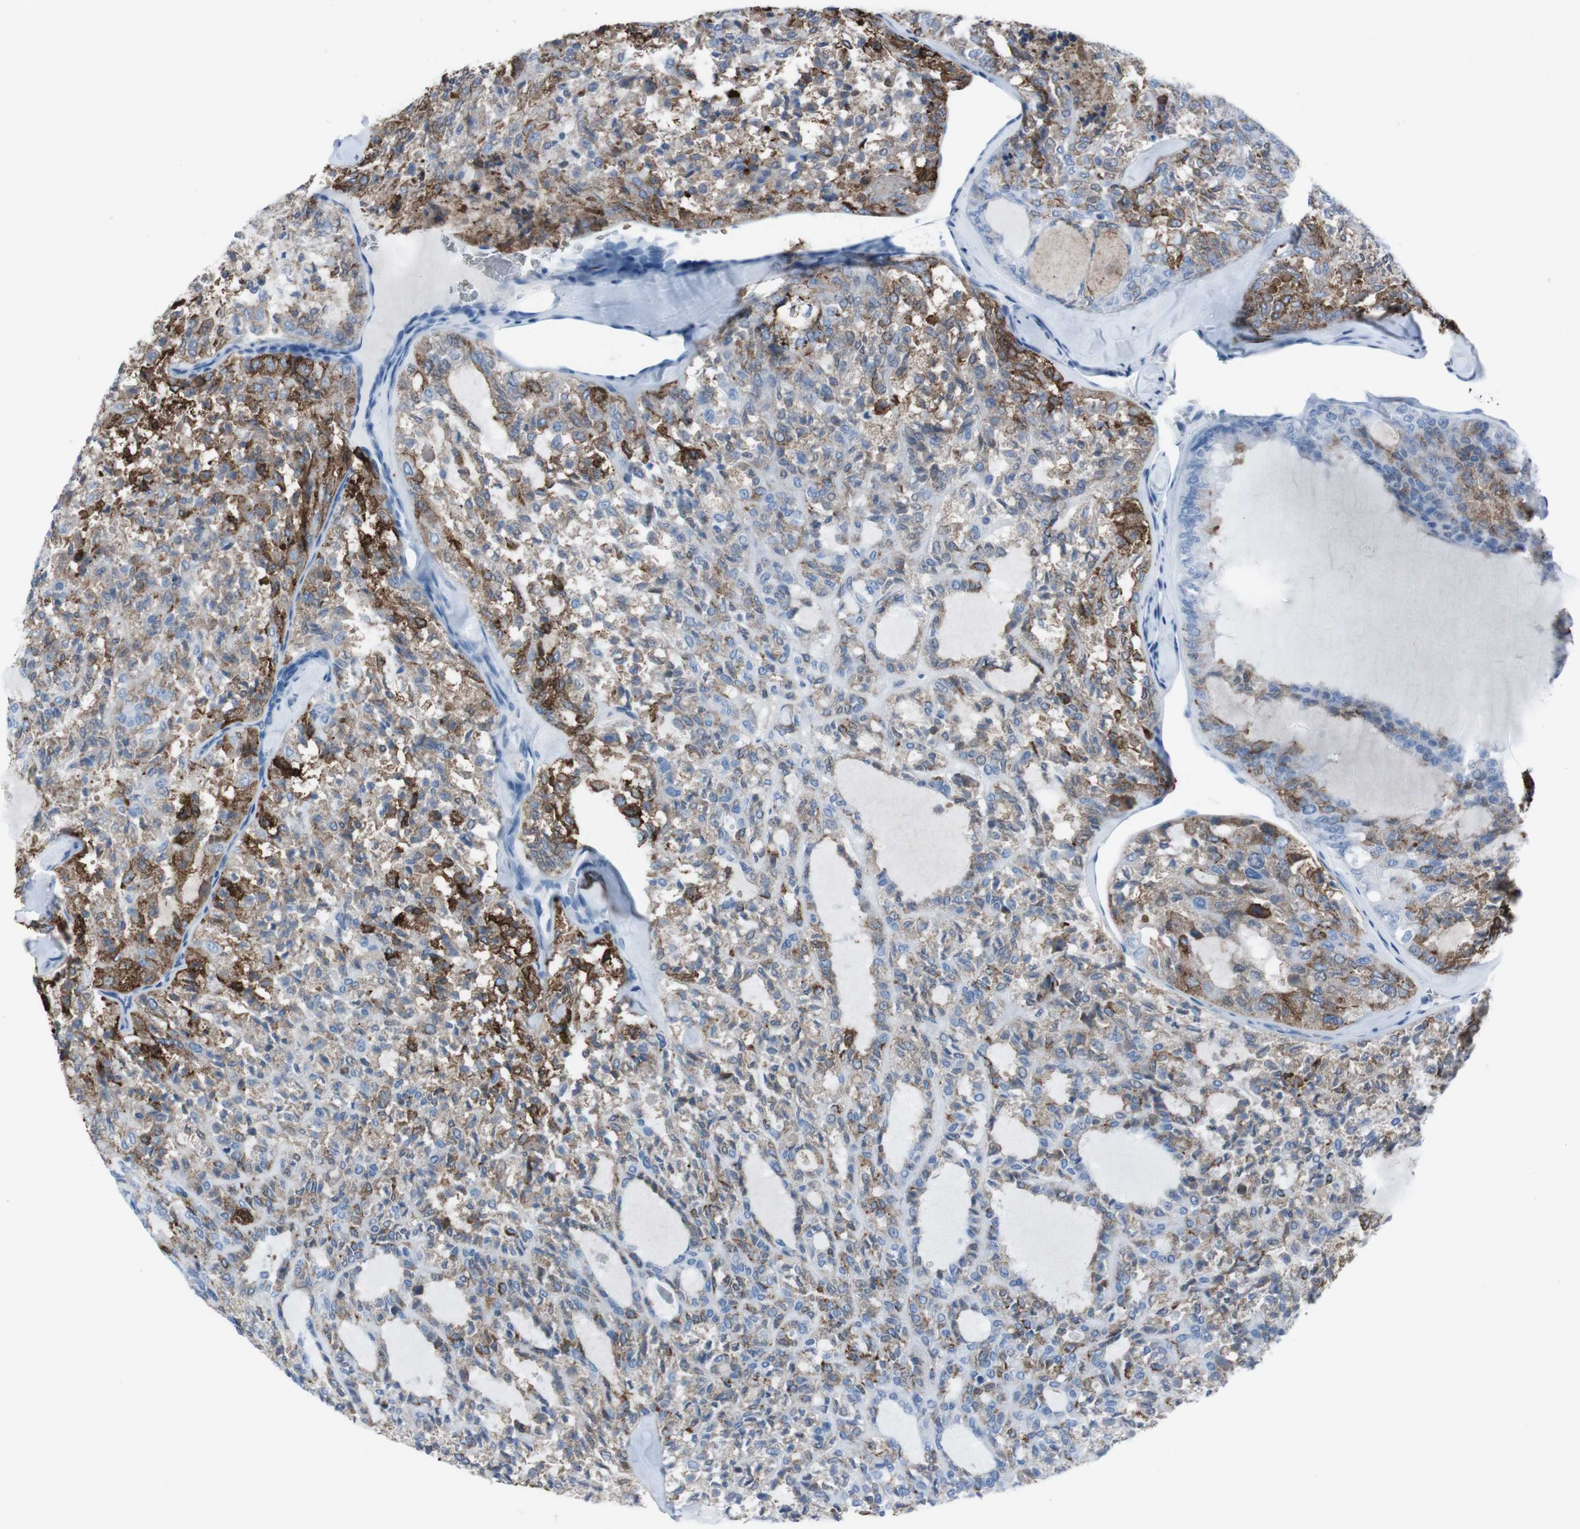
{"staining": {"intensity": "moderate", "quantity": "25%-75%", "location": "cytoplasmic/membranous"}, "tissue": "thyroid cancer", "cell_type": "Tumor cells", "image_type": "cancer", "snomed": [{"axis": "morphology", "description": "Follicular adenoma carcinoma, NOS"}, {"axis": "topography", "description": "Thyroid gland"}], "caption": "Immunohistochemical staining of follicular adenoma carcinoma (thyroid) displays moderate cytoplasmic/membranous protein staining in about 25%-75% of tumor cells.", "gene": "ST6GAL1", "patient": {"sex": "male", "age": 75}}